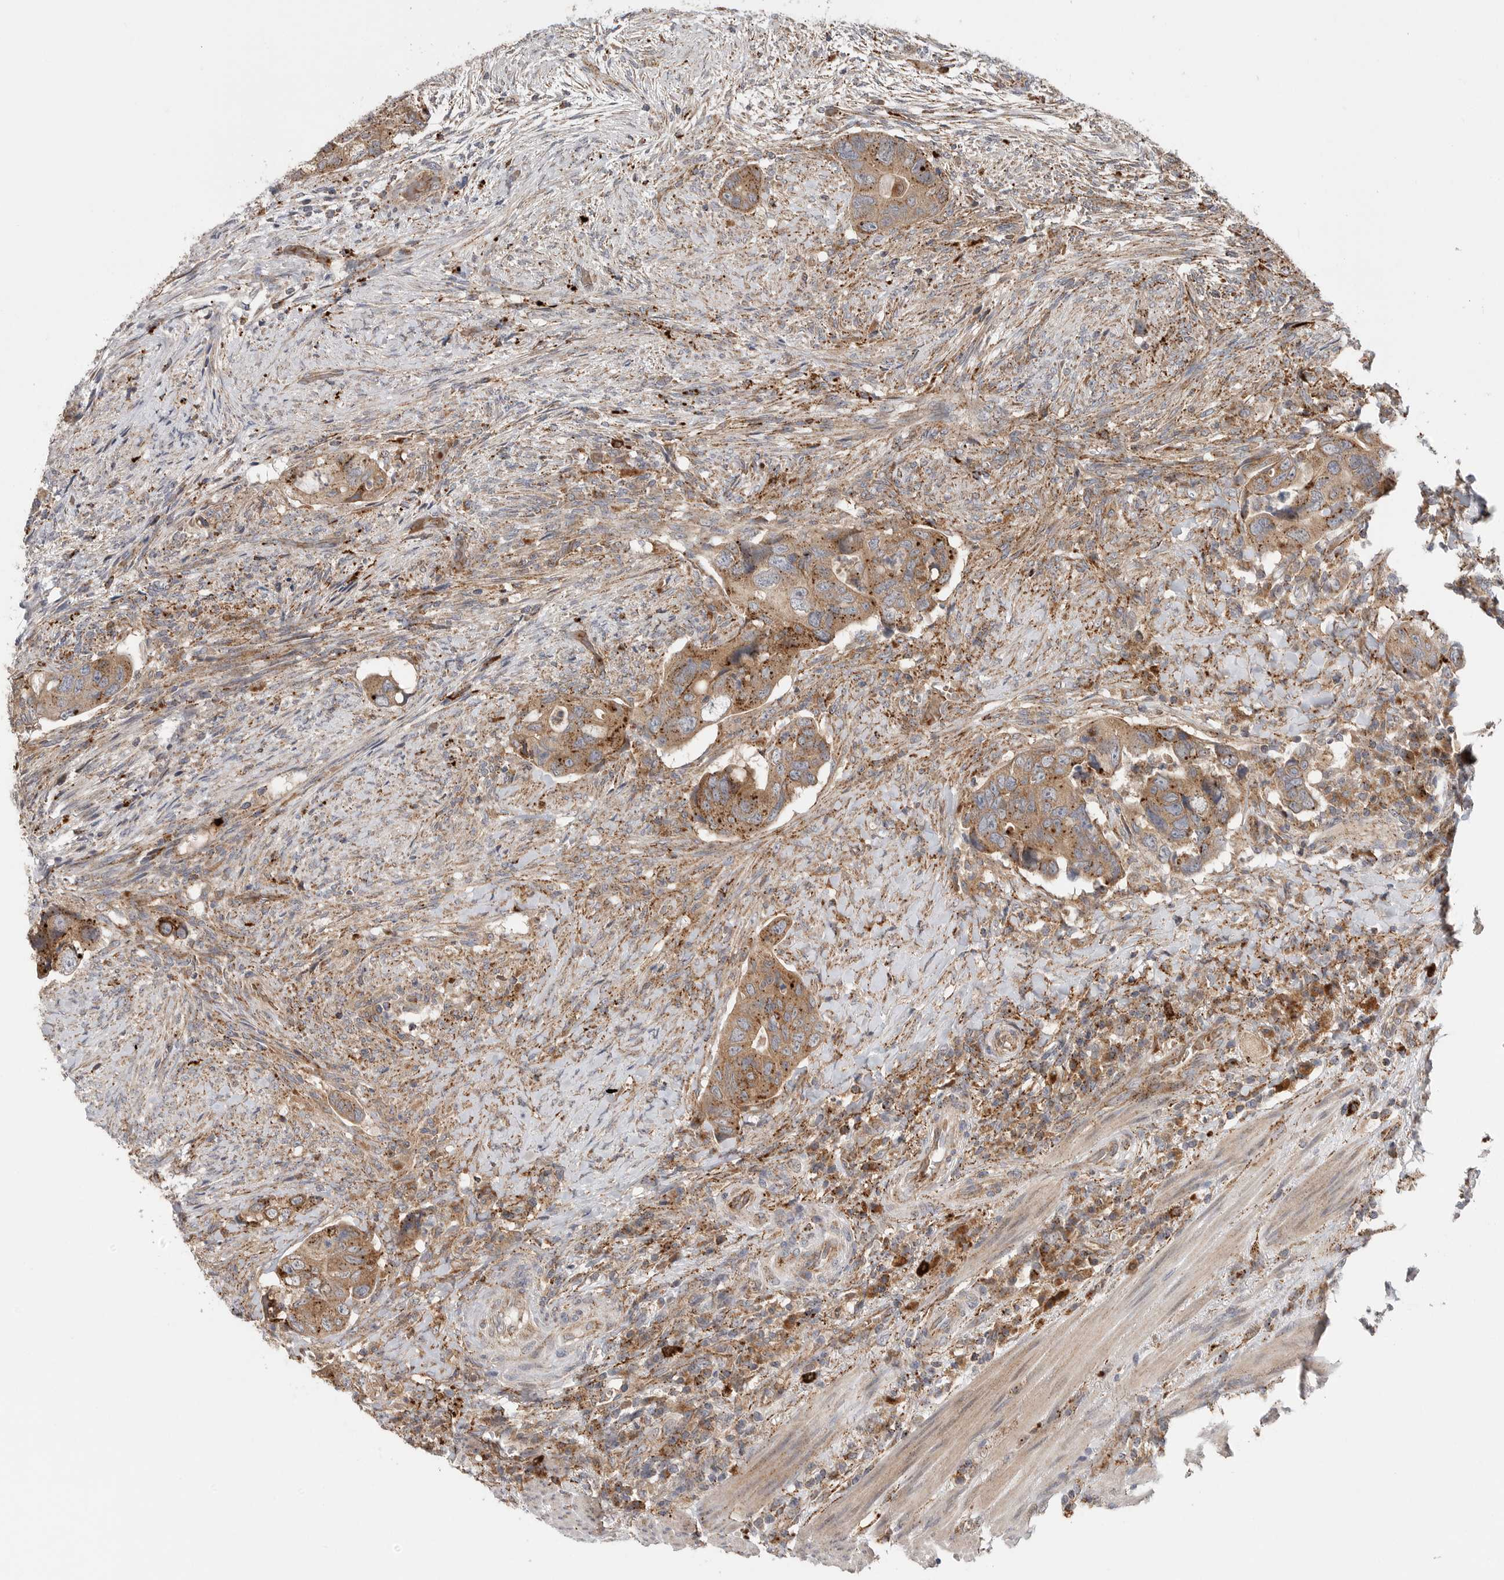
{"staining": {"intensity": "moderate", "quantity": ">75%", "location": "cytoplasmic/membranous"}, "tissue": "colorectal cancer", "cell_type": "Tumor cells", "image_type": "cancer", "snomed": [{"axis": "morphology", "description": "Adenocarcinoma, NOS"}, {"axis": "topography", "description": "Rectum"}], "caption": "Colorectal cancer (adenocarcinoma) stained with DAB IHC demonstrates medium levels of moderate cytoplasmic/membranous positivity in about >75% of tumor cells.", "gene": "GALNS", "patient": {"sex": "male", "age": 63}}